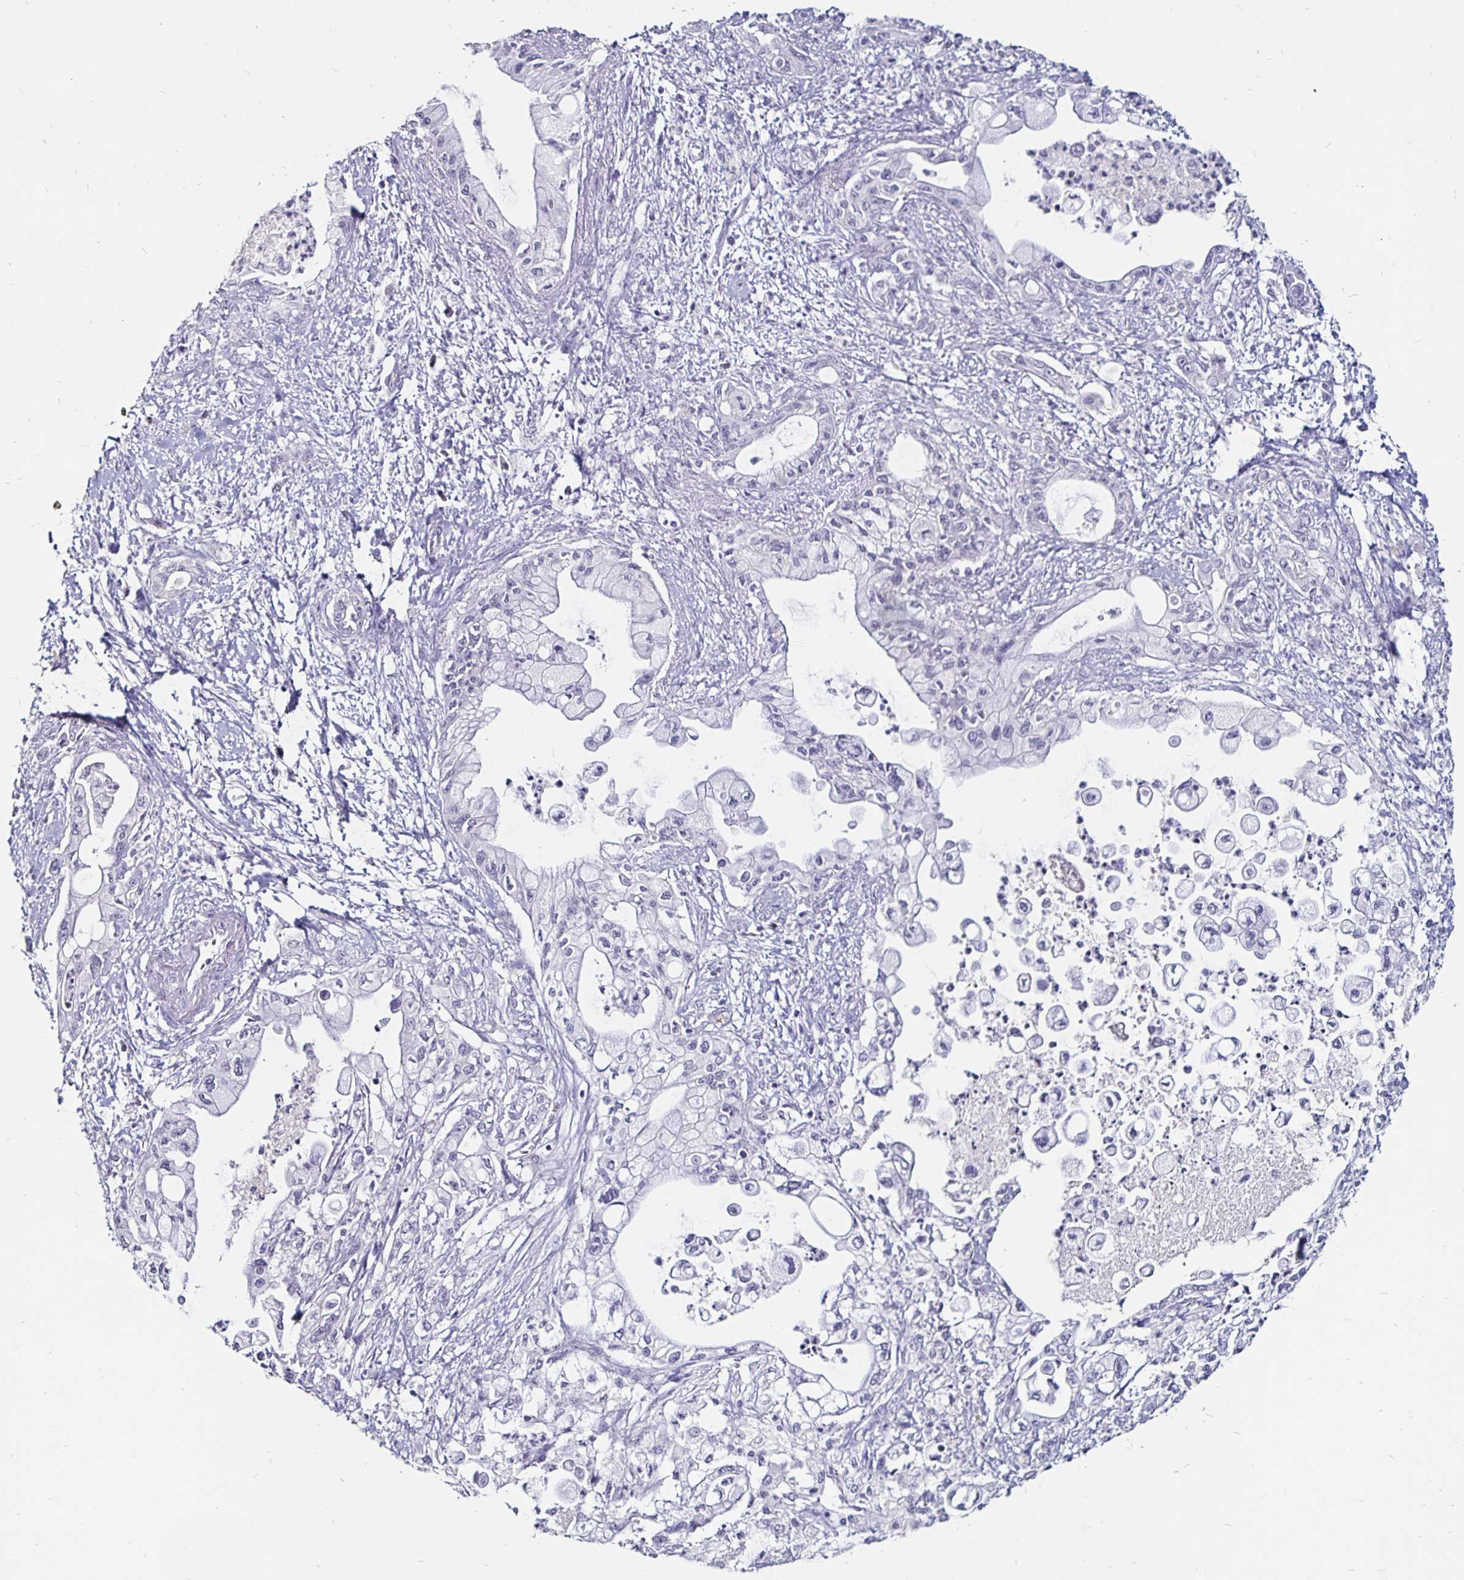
{"staining": {"intensity": "negative", "quantity": "none", "location": "none"}, "tissue": "pancreatic cancer", "cell_type": "Tumor cells", "image_type": "cancer", "snomed": [{"axis": "morphology", "description": "Adenocarcinoma, NOS"}, {"axis": "topography", "description": "Pancreas"}], "caption": "This is an IHC histopathology image of human pancreatic cancer (adenocarcinoma). There is no staining in tumor cells.", "gene": "FAIM2", "patient": {"sex": "male", "age": 61}}